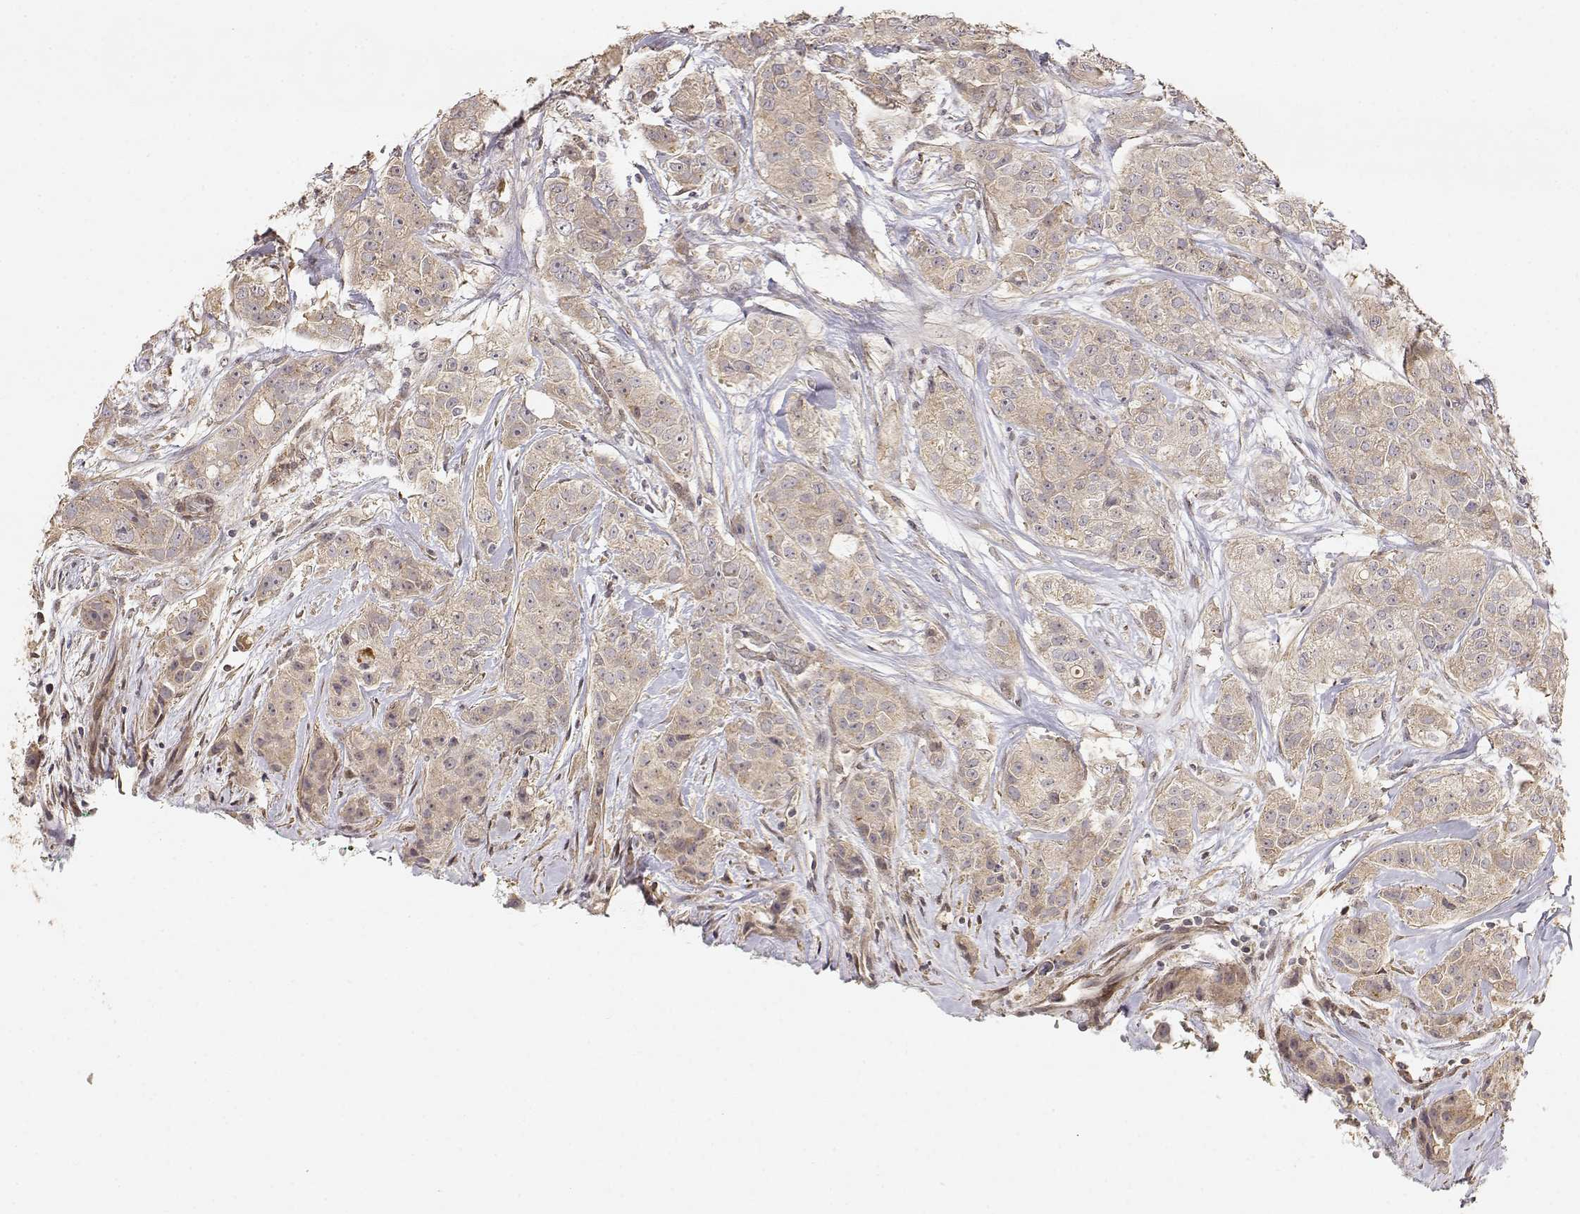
{"staining": {"intensity": "weak", "quantity": ">75%", "location": "cytoplasmic/membranous"}, "tissue": "breast cancer", "cell_type": "Tumor cells", "image_type": "cancer", "snomed": [{"axis": "morphology", "description": "Duct carcinoma"}, {"axis": "topography", "description": "Breast"}], "caption": "The photomicrograph demonstrates staining of breast cancer (infiltrating ductal carcinoma), revealing weak cytoplasmic/membranous protein expression (brown color) within tumor cells.", "gene": "PICK1", "patient": {"sex": "female", "age": 43}}